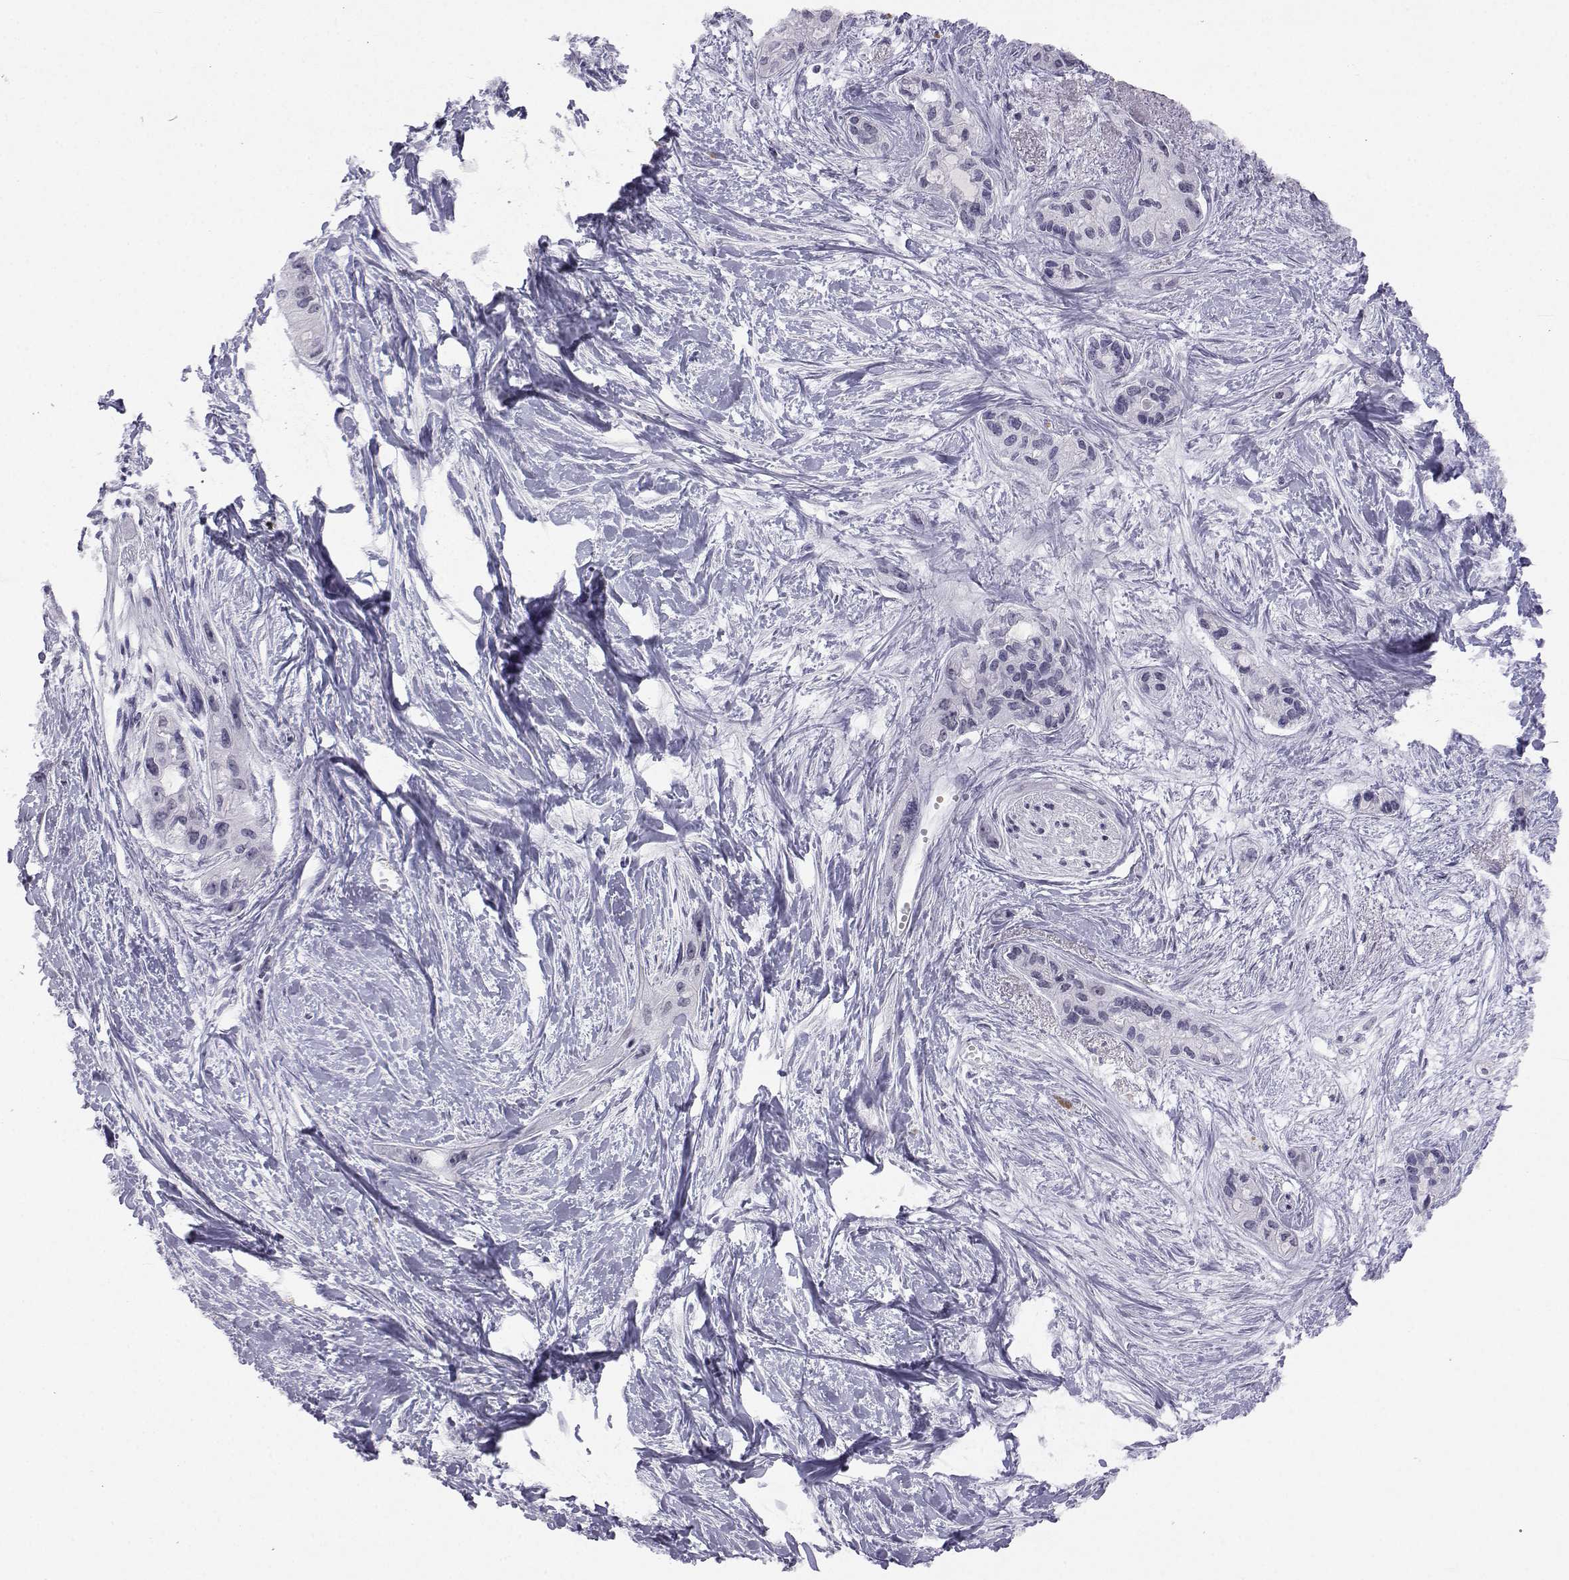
{"staining": {"intensity": "negative", "quantity": "none", "location": "none"}, "tissue": "pancreatic cancer", "cell_type": "Tumor cells", "image_type": "cancer", "snomed": [{"axis": "morphology", "description": "Adenocarcinoma, NOS"}, {"axis": "topography", "description": "Pancreas"}], "caption": "Micrograph shows no protein staining in tumor cells of pancreatic adenocarcinoma tissue.", "gene": "MED26", "patient": {"sex": "female", "age": 50}}